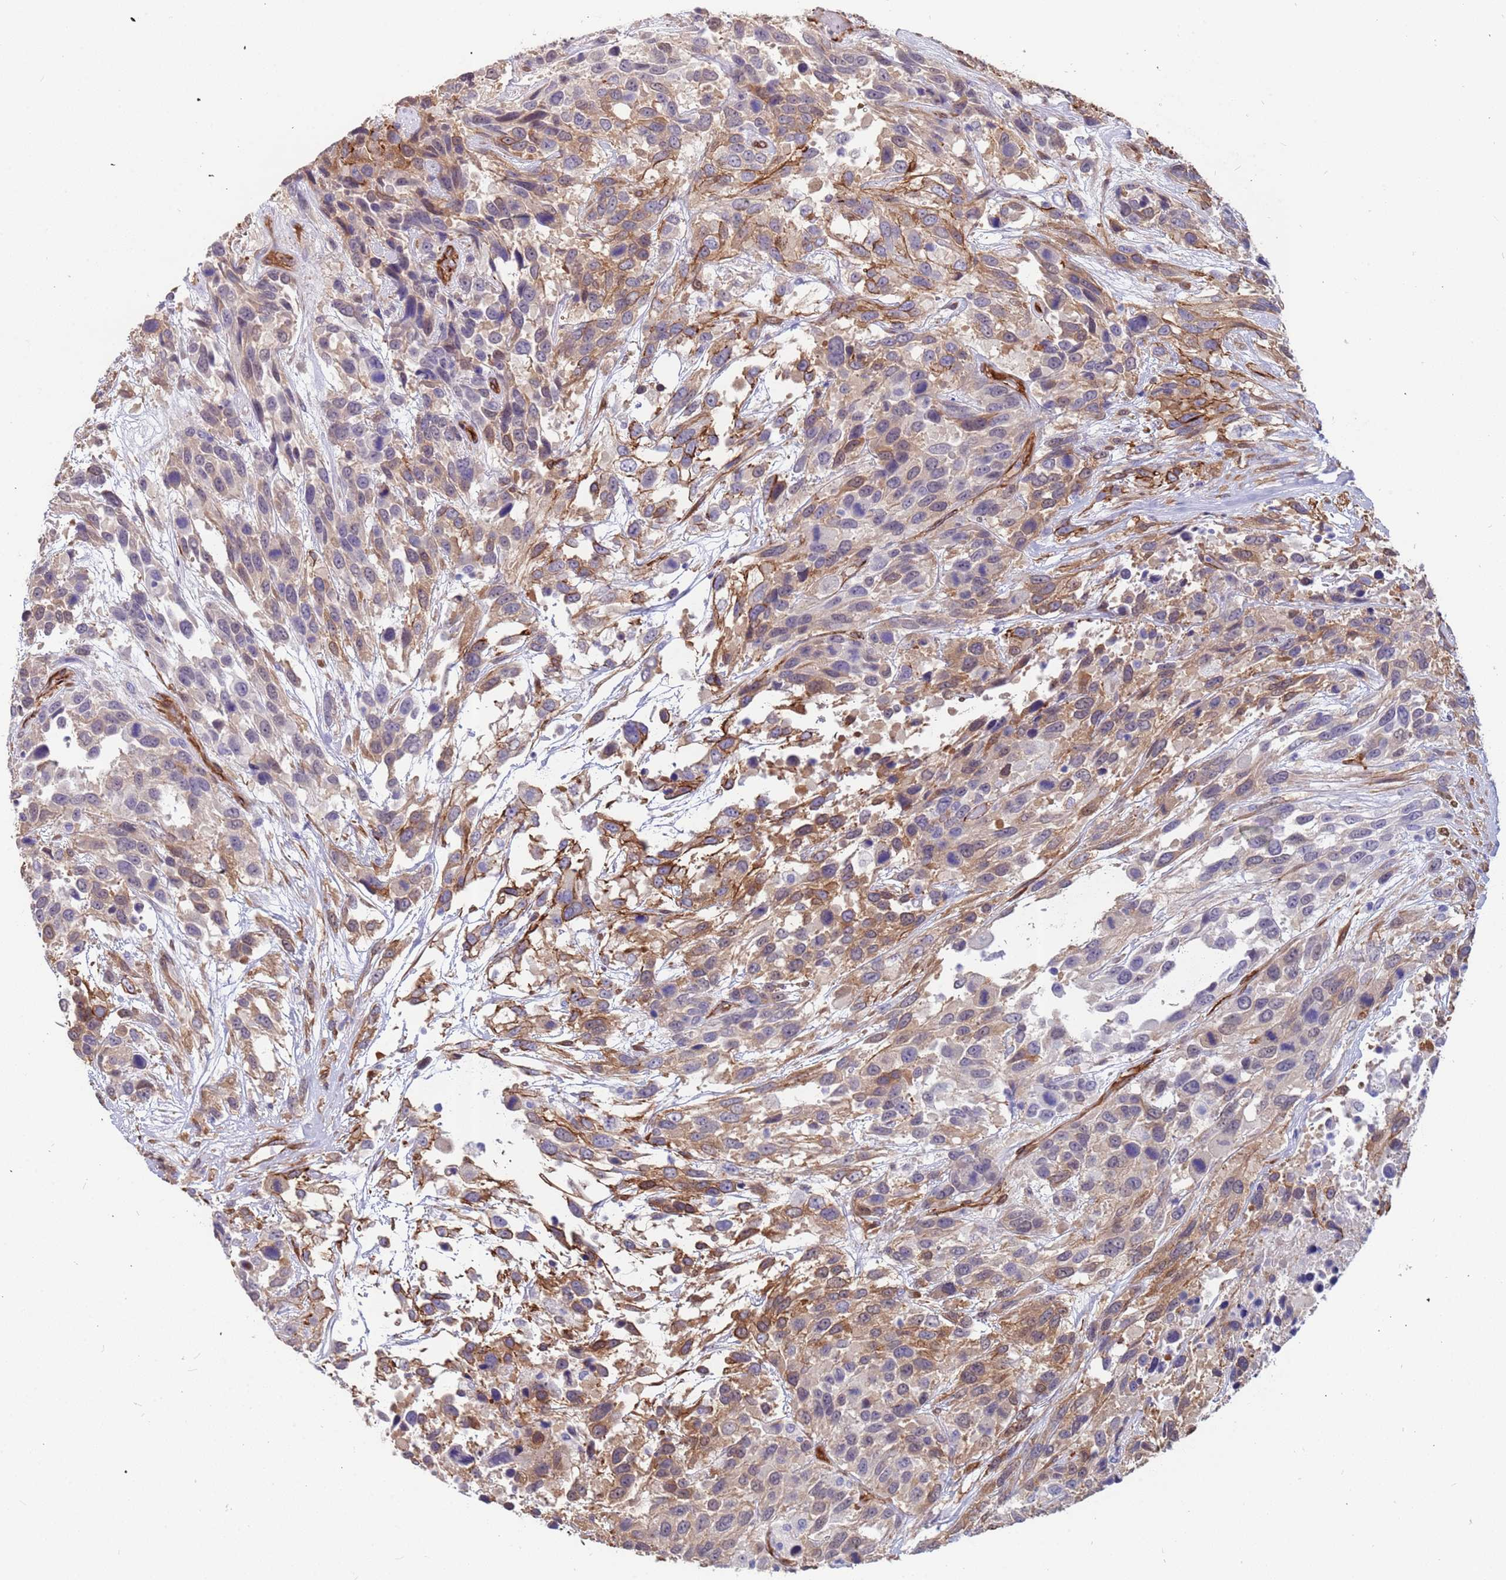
{"staining": {"intensity": "moderate", "quantity": "25%-75%", "location": "cytoplasmic/membranous"}, "tissue": "urothelial cancer", "cell_type": "Tumor cells", "image_type": "cancer", "snomed": [{"axis": "morphology", "description": "Urothelial carcinoma, High grade"}, {"axis": "topography", "description": "Urinary bladder"}], "caption": "A histopathology image of high-grade urothelial carcinoma stained for a protein reveals moderate cytoplasmic/membranous brown staining in tumor cells. The staining was performed using DAB to visualize the protein expression in brown, while the nuclei were stained in blue with hematoxylin (Magnification: 20x).", "gene": "EHD2", "patient": {"sex": "female", "age": 70}}